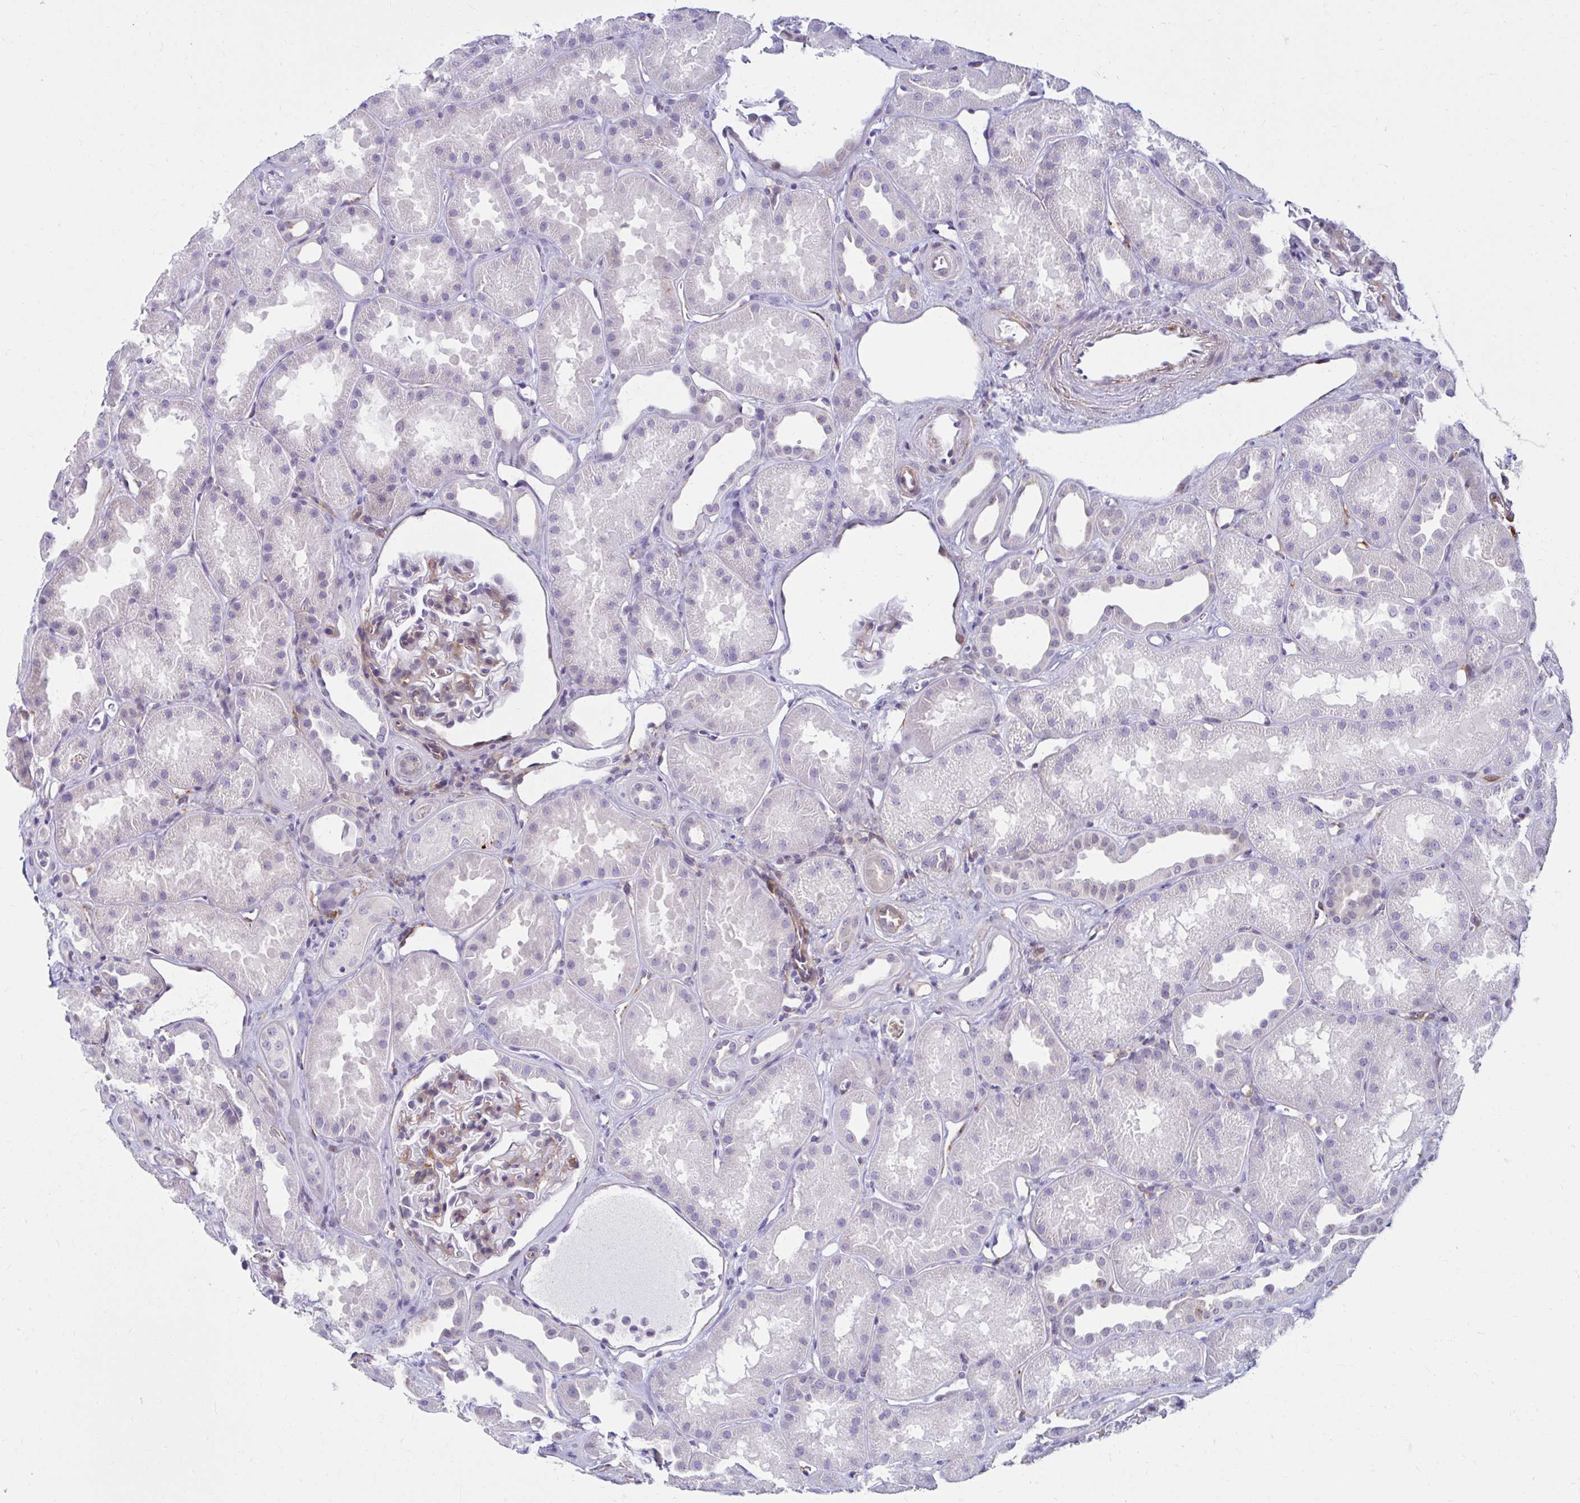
{"staining": {"intensity": "negative", "quantity": "none", "location": "none"}, "tissue": "kidney", "cell_type": "Cells in glomeruli", "image_type": "normal", "snomed": [{"axis": "morphology", "description": "Normal tissue, NOS"}, {"axis": "topography", "description": "Kidney"}], "caption": "DAB immunohistochemical staining of unremarkable kidney reveals no significant expression in cells in glomeruli.", "gene": "ANKRD62", "patient": {"sex": "male", "age": 61}}